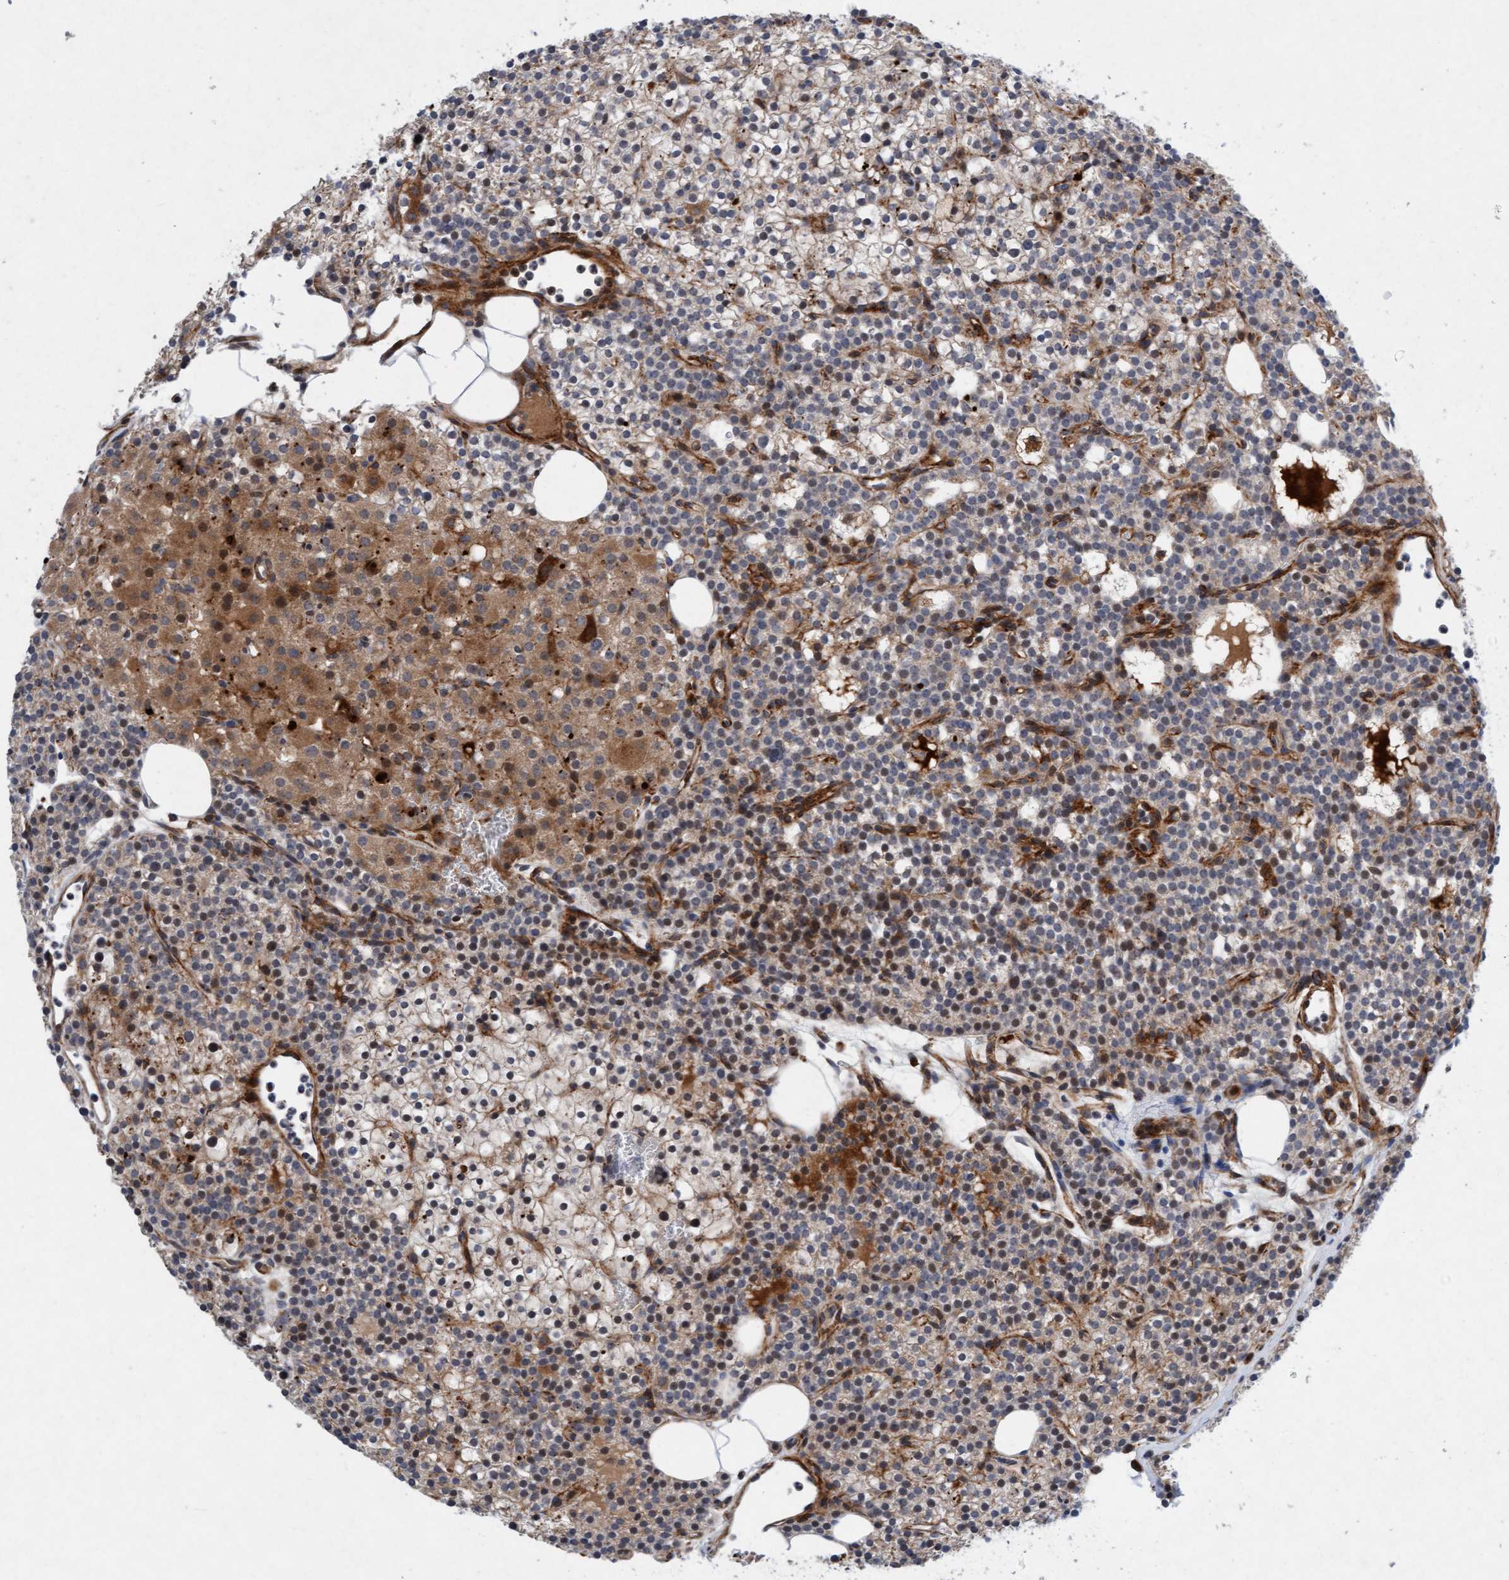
{"staining": {"intensity": "moderate", "quantity": "25%-75%", "location": "cytoplasmic/membranous,nuclear"}, "tissue": "parathyroid gland", "cell_type": "Glandular cells", "image_type": "normal", "snomed": [{"axis": "morphology", "description": "Normal tissue, NOS"}, {"axis": "morphology", "description": "Adenoma, NOS"}, {"axis": "topography", "description": "Parathyroid gland"}], "caption": "Immunohistochemistry of normal human parathyroid gland demonstrates medium levels of moderate cytoplasmic/membranous,nuclear expression in approximately 25%-75% of glandular cells.", "gene": "TMEM70", "patient": {"sex": "female", "age": 74}}